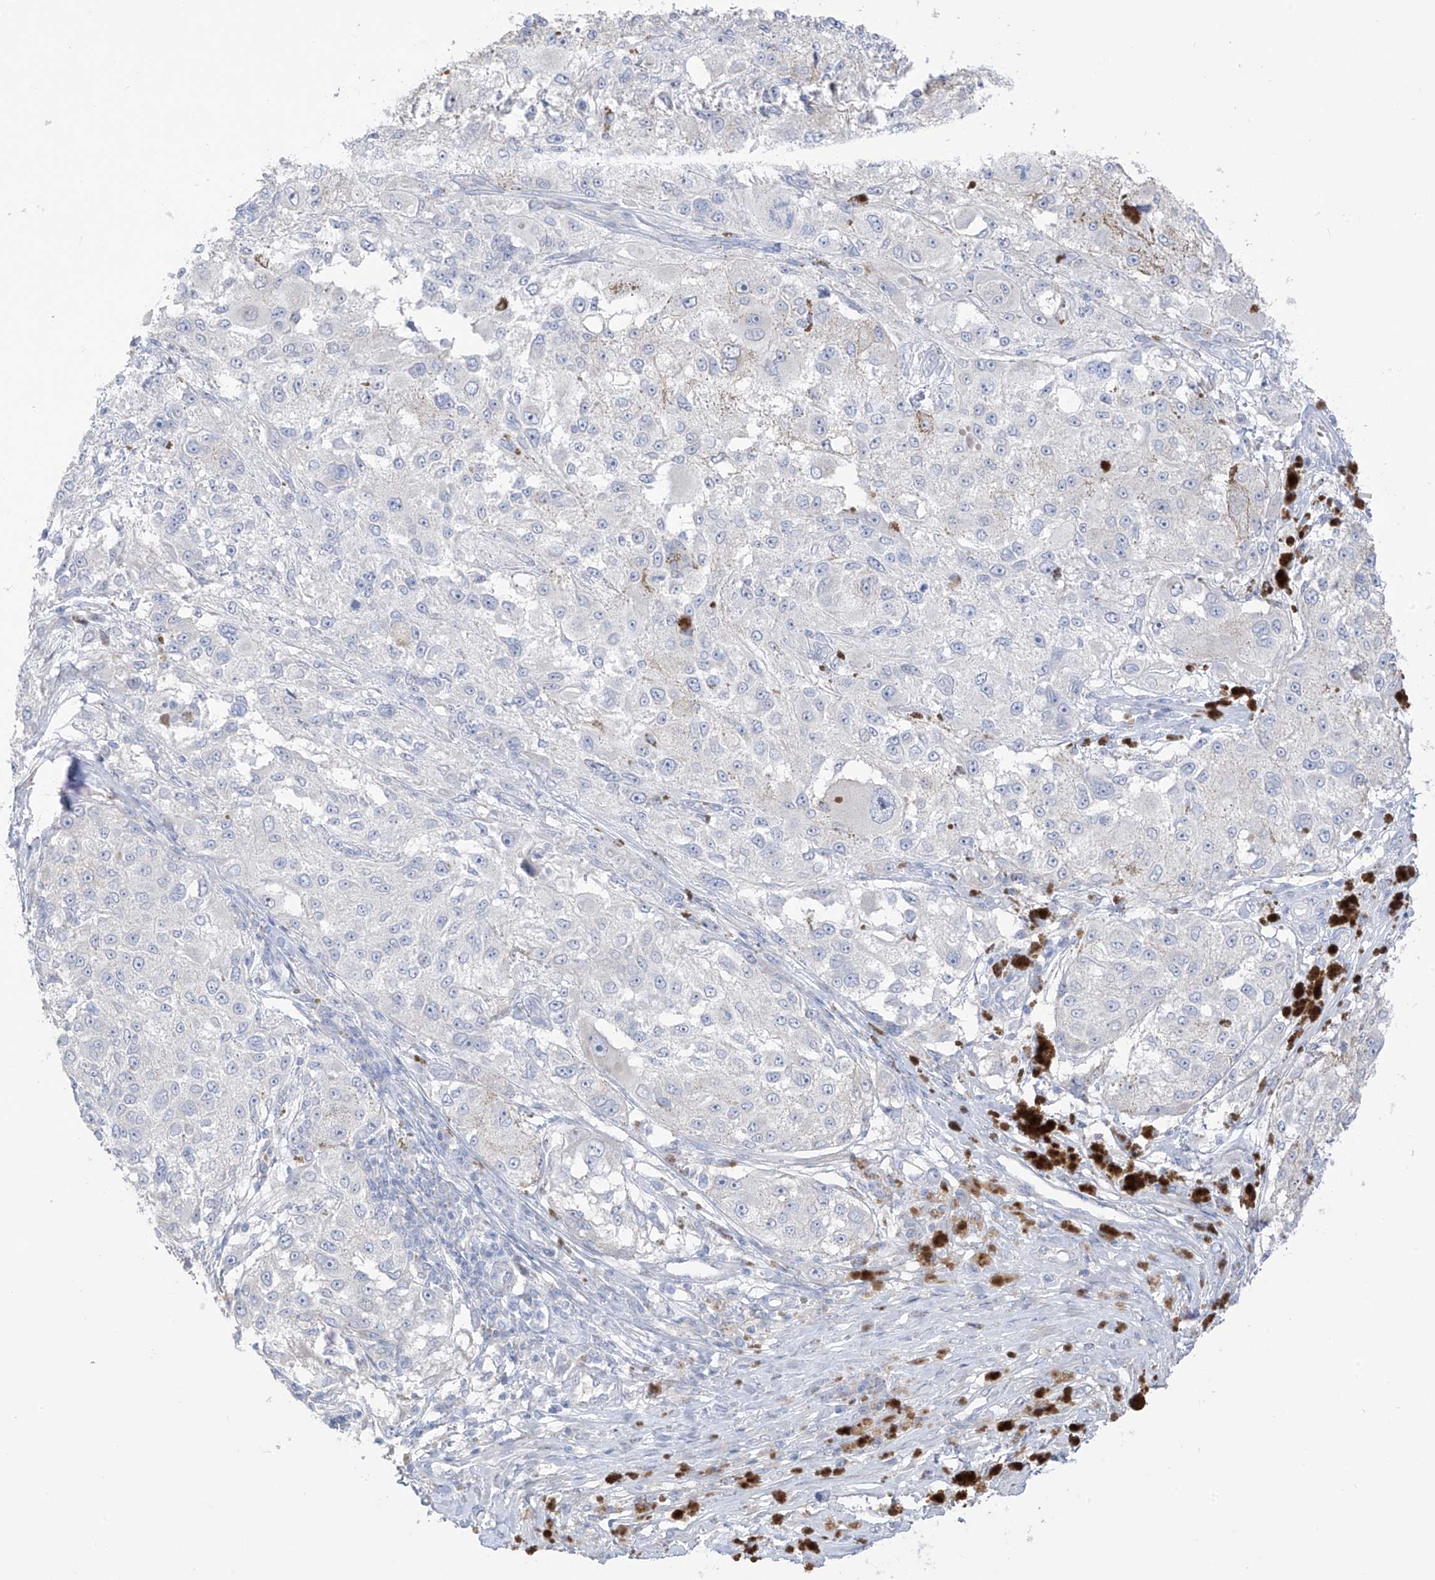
{"staining": {"intensity": "negative", "quantity": "none", "location": "none"}, "tissue": "melanoma", "cell_type": "Tumor cells", "image_type": "cancer", "snomed": [{"axis": "morphology", "description": "Necrosis, NOS"}, {"axis": "morphology", "description": "Malignant melanoma, NOS"}, {"axis": "topography", "description": "Skin"}], "caption": "Tumor cells are negative for protein expression in human melanoma.", "gene": "ASPRV1", "patient": {"sex": "female", "age": 87}}